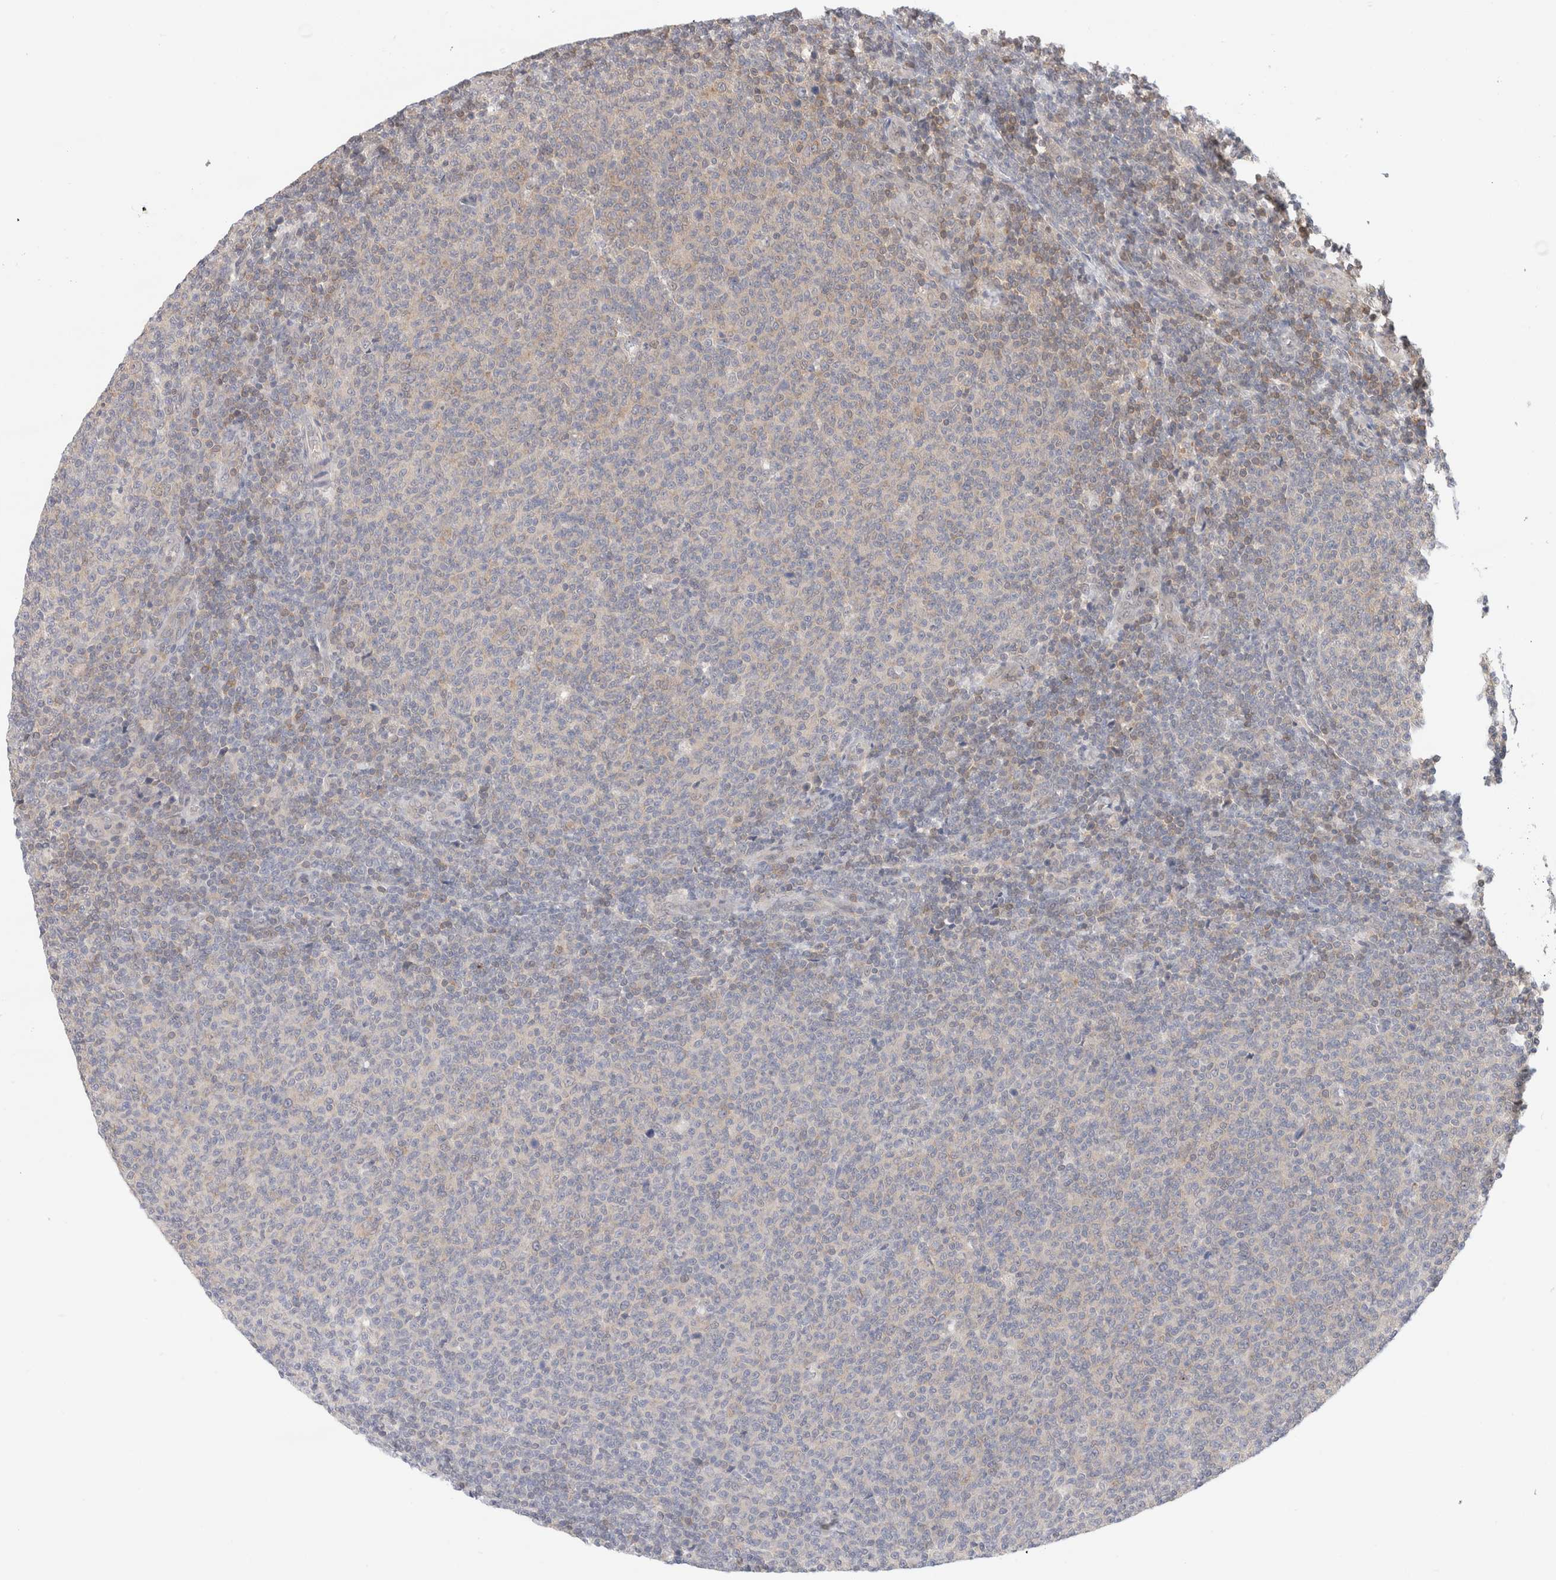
{"staining": {"intensity": "negative", "quantity": "none", "location": "none"}, "tissue": "lymphoma", "cell_type": "Tumor cells", "image_type": "cancer", "snomed": [{"axis": "morphology", "description": "Malignant lymphoma, non-Hodgkin's type, Low grade"}, {"axis": "topography", "description": "Lymph node"}], "caption": "Immunohistochemistry (IHC) photomicrograph of malignant lymphoma, non-Hodgkin's type (low-grade) stained for a protein (brown), which demonstrates no staining in tumor cells.", "gene": "C17orf97", "patient": {"sex": "male", "age": 66}}